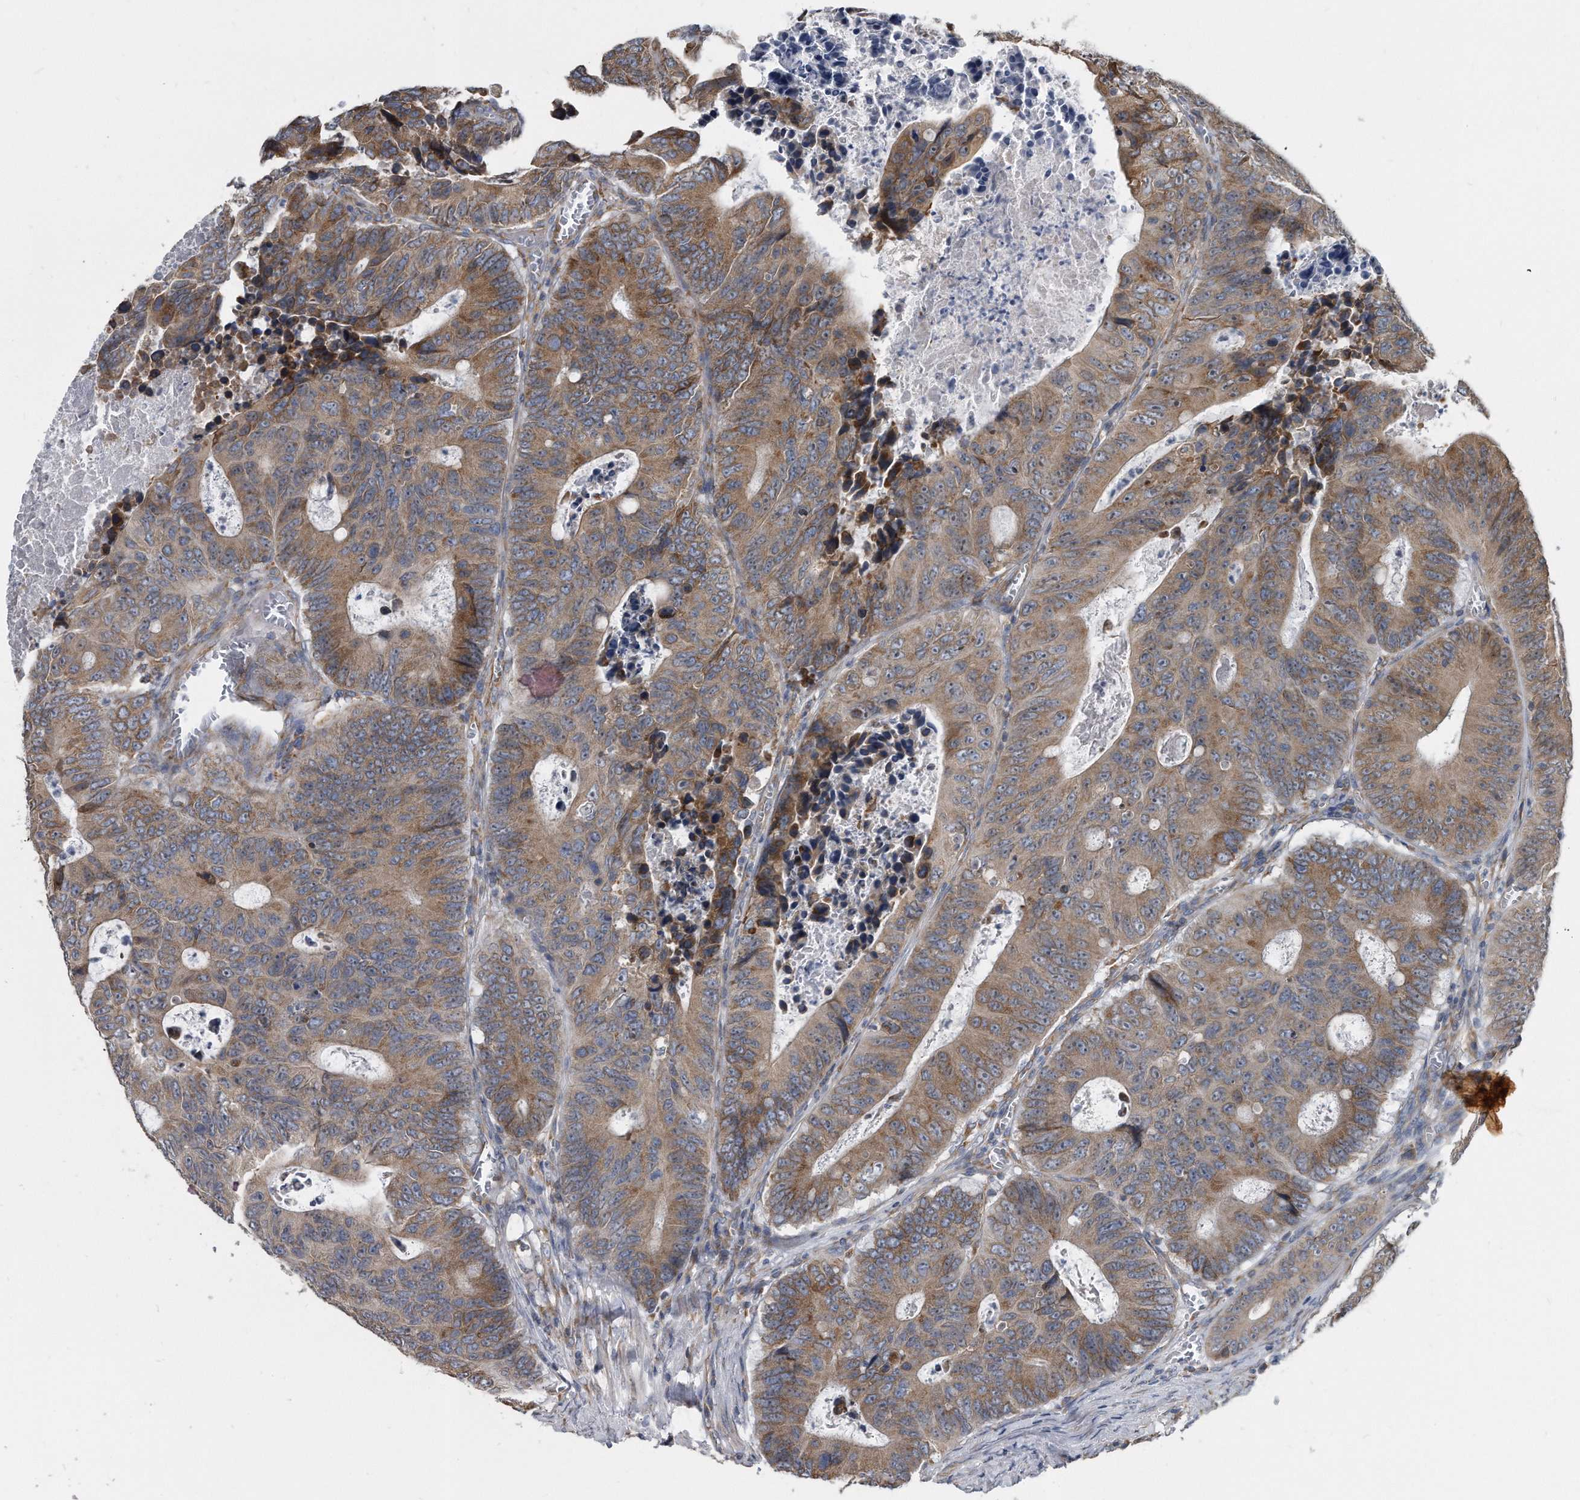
{"staining": {"intensity": "moderate", "quantity": ">75%", "location": "cytoplasmic/membranous"}, "tissue": "colorectal cancer", "cell_type": "Tumor cells", "image_type": "cancer", "snomed": [{"axis": "morphology", "description": "Adenocarcinoma, NOS"}, {"axis": "topography", "description": "Colon"}], "caption": "Protein staining of colorectal adenocarcinoma tissue exhibits moderate cytoplasmic/membranous expression in approximately >75% of tumor cells. (DAB (3,3'-diaminobenzidine) IHC with brightfield microscopy, high magnification).", "gene": "CCDC47", "patient": {"sex": "male", "age": 87}}